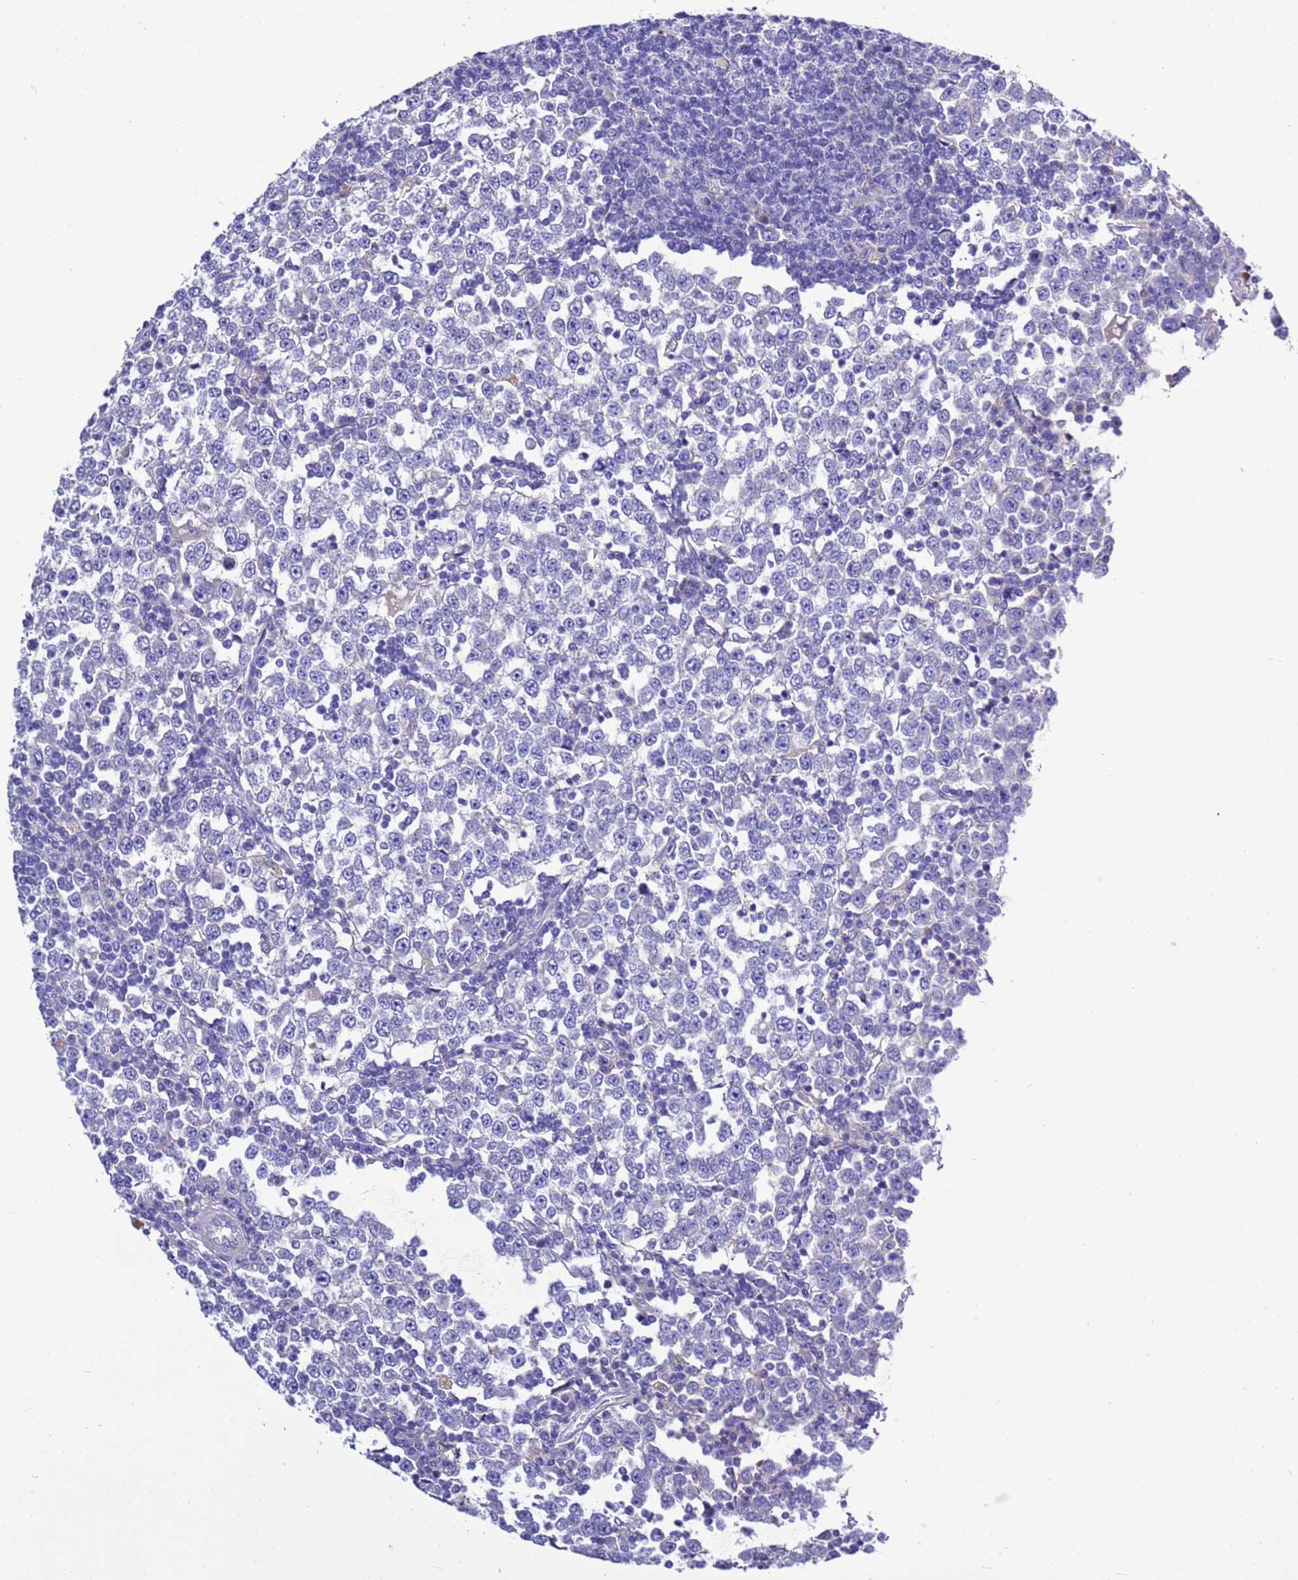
{"staining": {"intensity": "negative", "quantity": "none", "location": "none"}, "tissue": "testis cancer", "cell_type": "Tumor cells", "image_type": "cancer", "snomed": [{"axis": "morphology", "description": "Seminoma, NOS"}, {"axis": "topography", "description": "Testis"}], "caption": "High power microscopy histopathology image of an immunohistochemistry (IHC) histopathology image of seminoma (testis), revealing no significant staining in tumor cells.", "gene": "KICS2", "patient": {"sex": "male", "age": 65}}